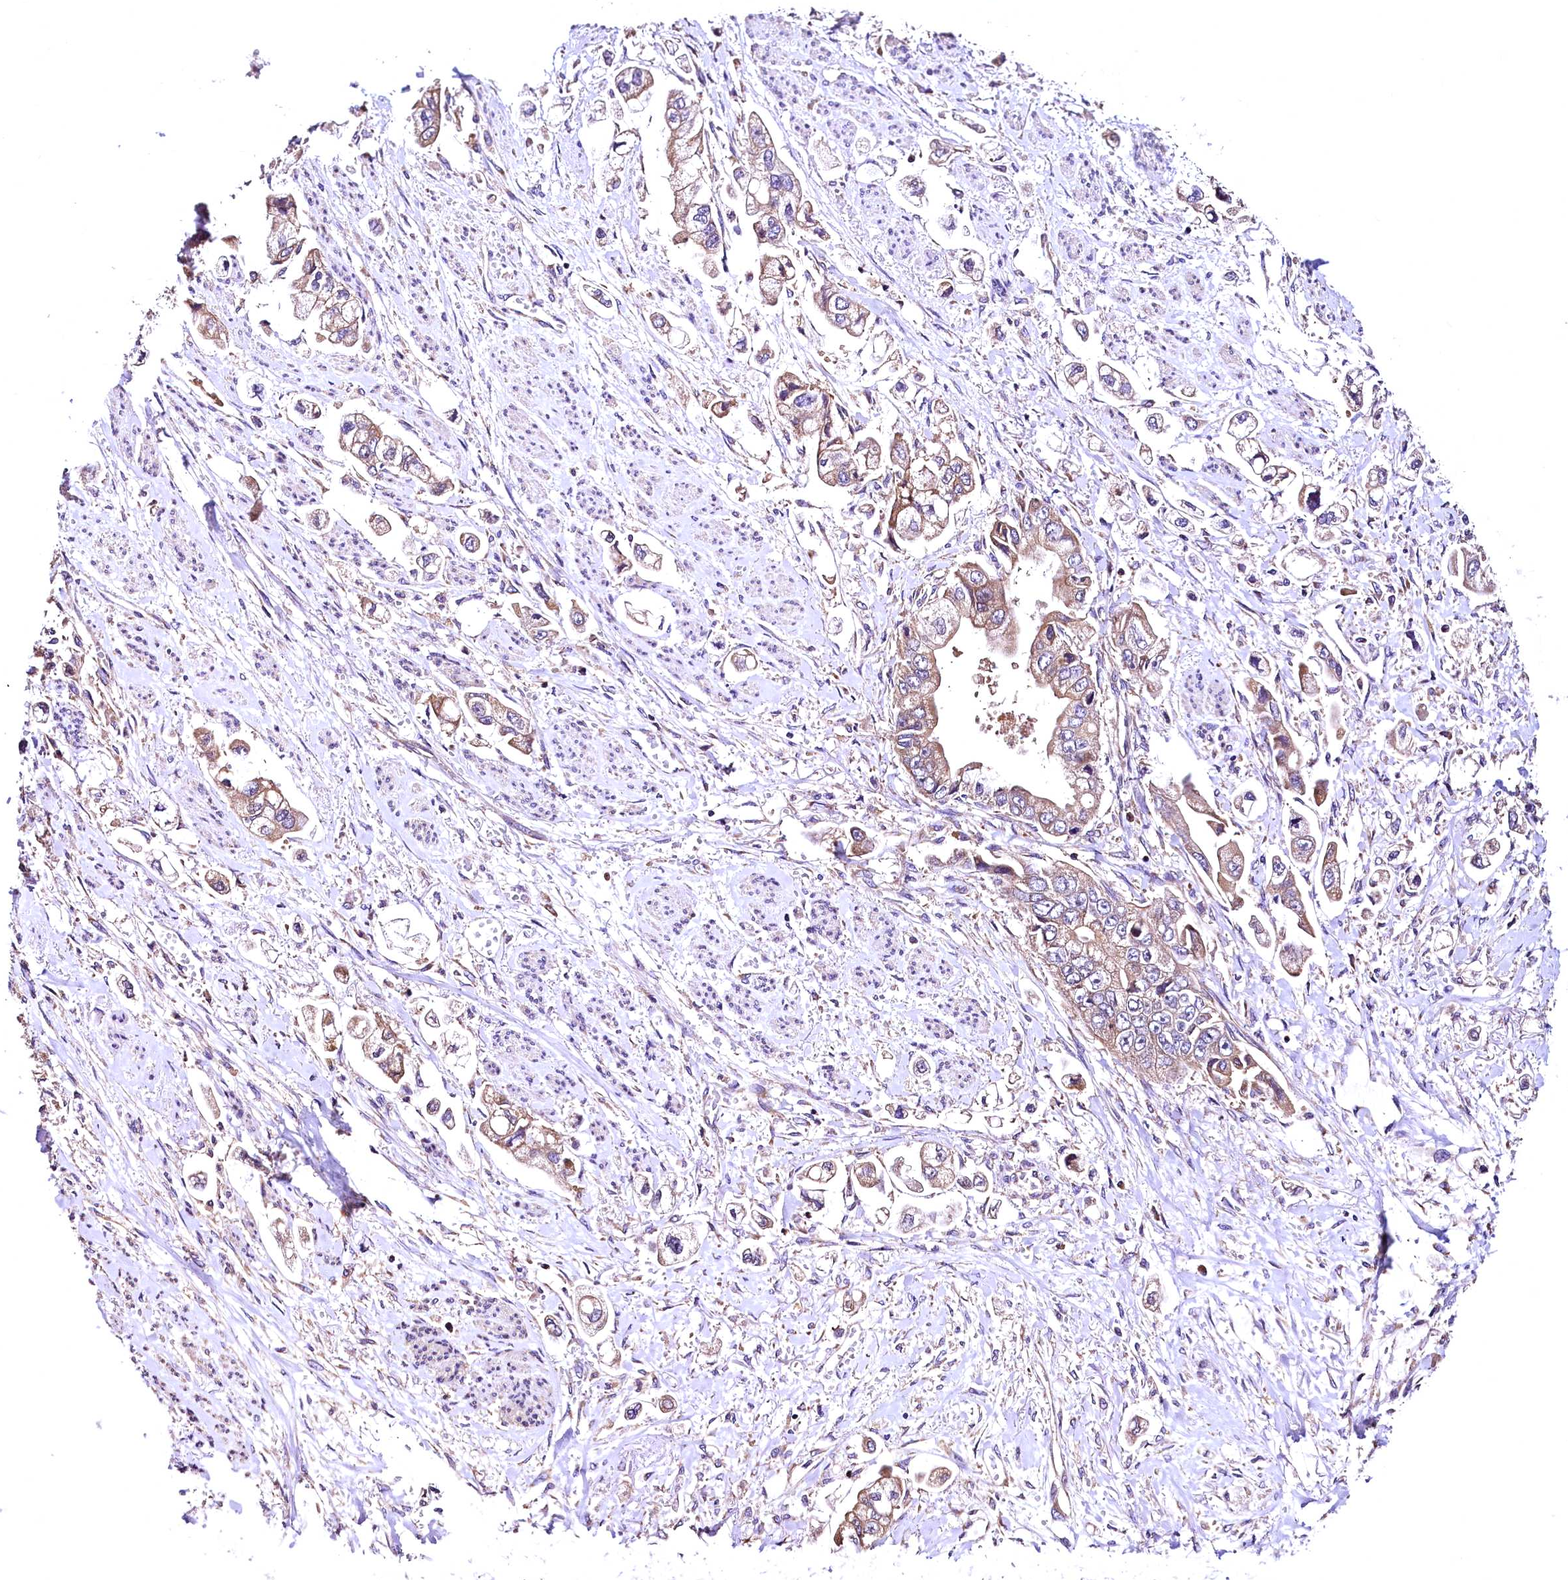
{"staining": {"intensity": "moderate", "quantity": ">75%", "location": "cytoplasmic/membranous"}, "tissue": "stomach cancer", "cell_type": "Tumor cells", "image_type": "cancer", "snomed": [{"axis": "morphology", "description": "Adenocarcinoma, NOS"}, {"axis": "topography", "description": "Stomach"}], "caption": "Immunohistochemistry photomicrograph of neoplastic tissue: adenocarcinoma (stomach) stained using immunohistochemistry (IHC) shows medium levels of moderate protein expression localized specifically in the cytoplasmic/membranous of tumor cells, appearing as a cytoplasmic/membranous brown color.", "gene": "LRSAM1", "patient": {"sex": "male", "age": 62}}